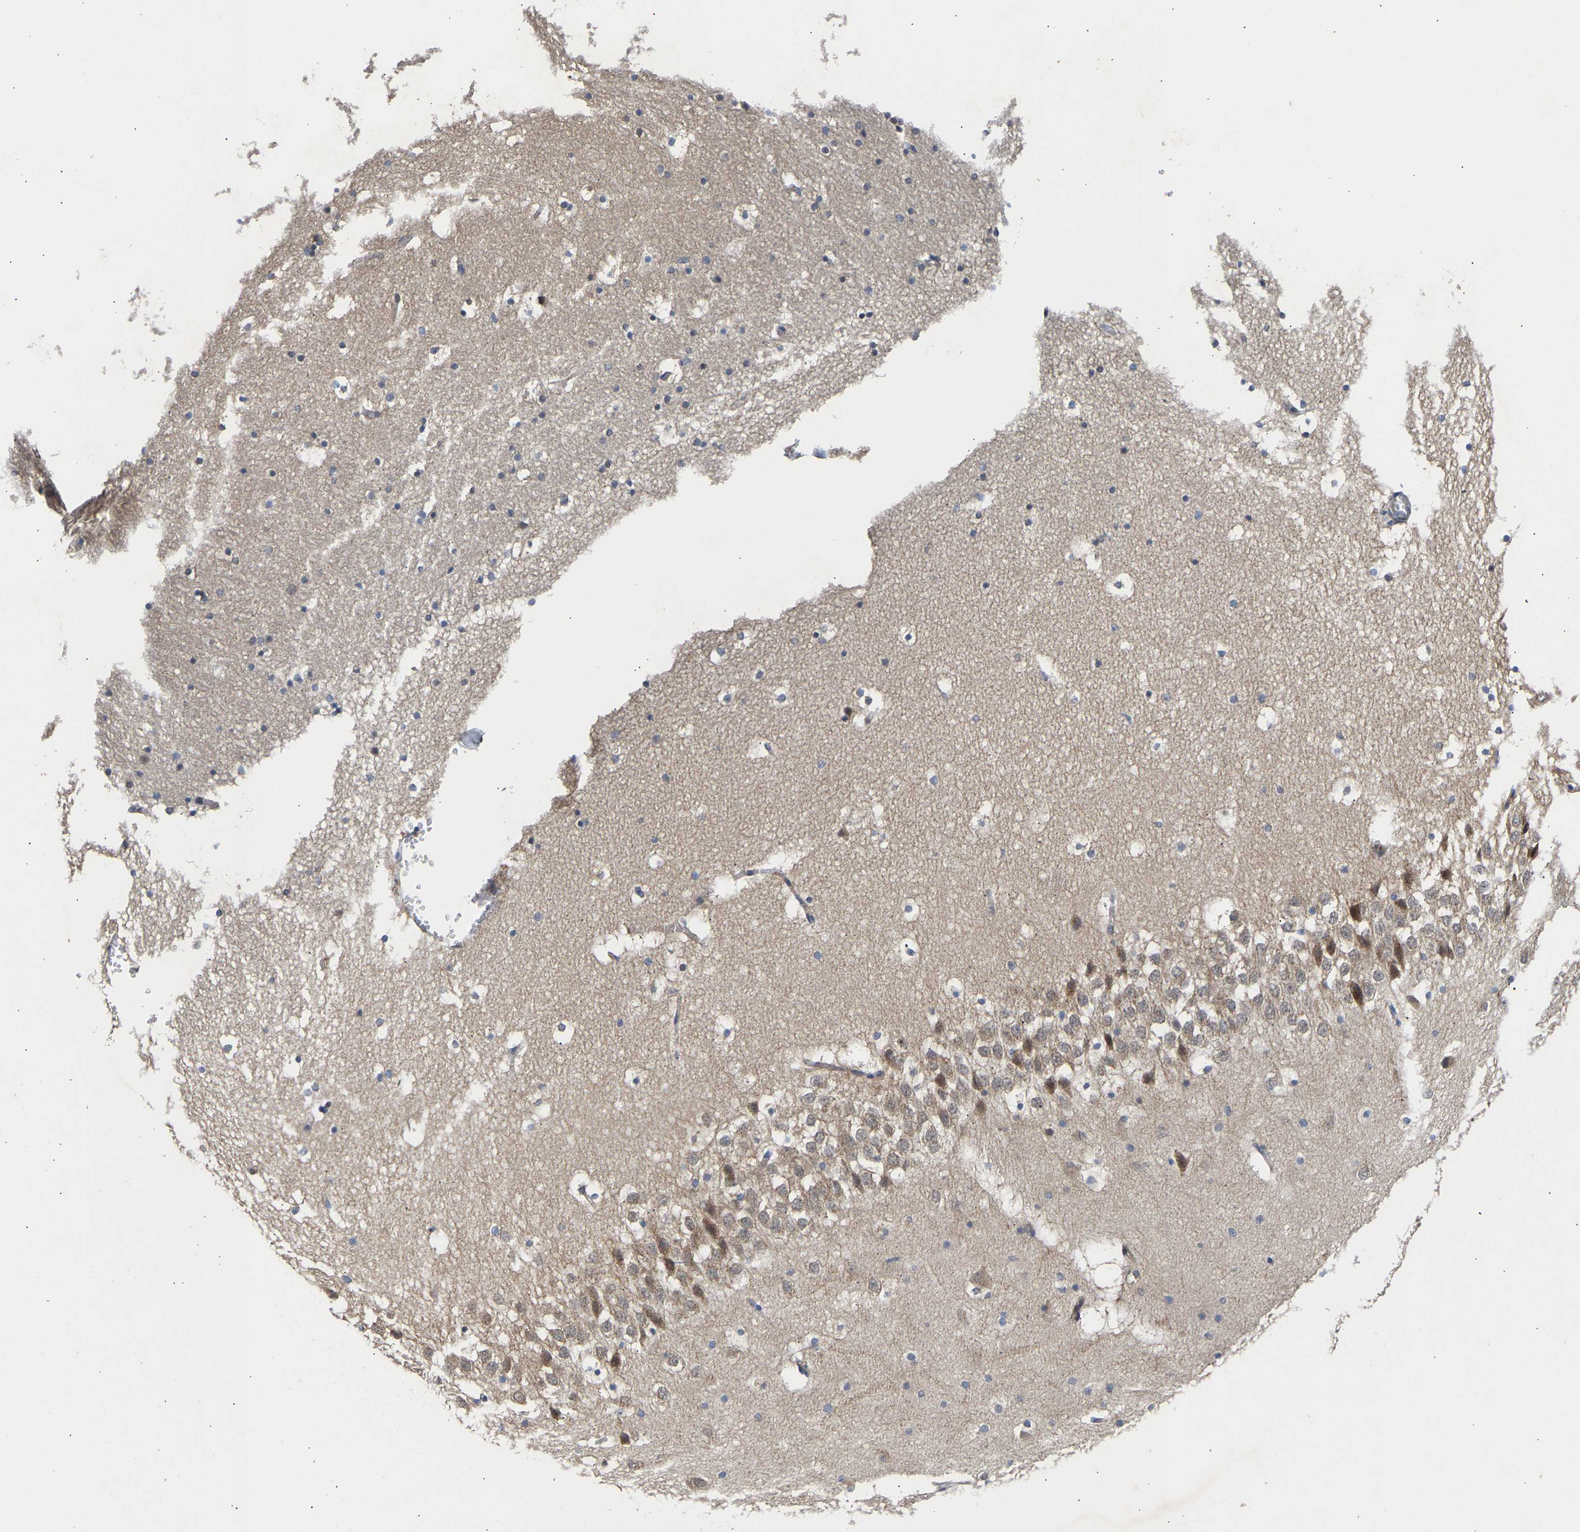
{"staining": {"intensity": "weak", "quantity": "25%-75%", "location": "cytoplasmic/membranous"}, "tissue": "hippocampus", "cell_type": "Glial cells", "image_type": "normal", "snomed": [{"axis": "morphology", "description": "Normal tissue, NOS"}, {"axis": "topography", "description": "Hippocampus"}], "caption": "Protein expression by immunohistochemistry demonstrates weak cytoplasmic/membranous positivity in approximately 25%-75% of glial cells in benign hippocampus.", "gene": "KASH5", "patient": {"sex": "male", "age": 45}}